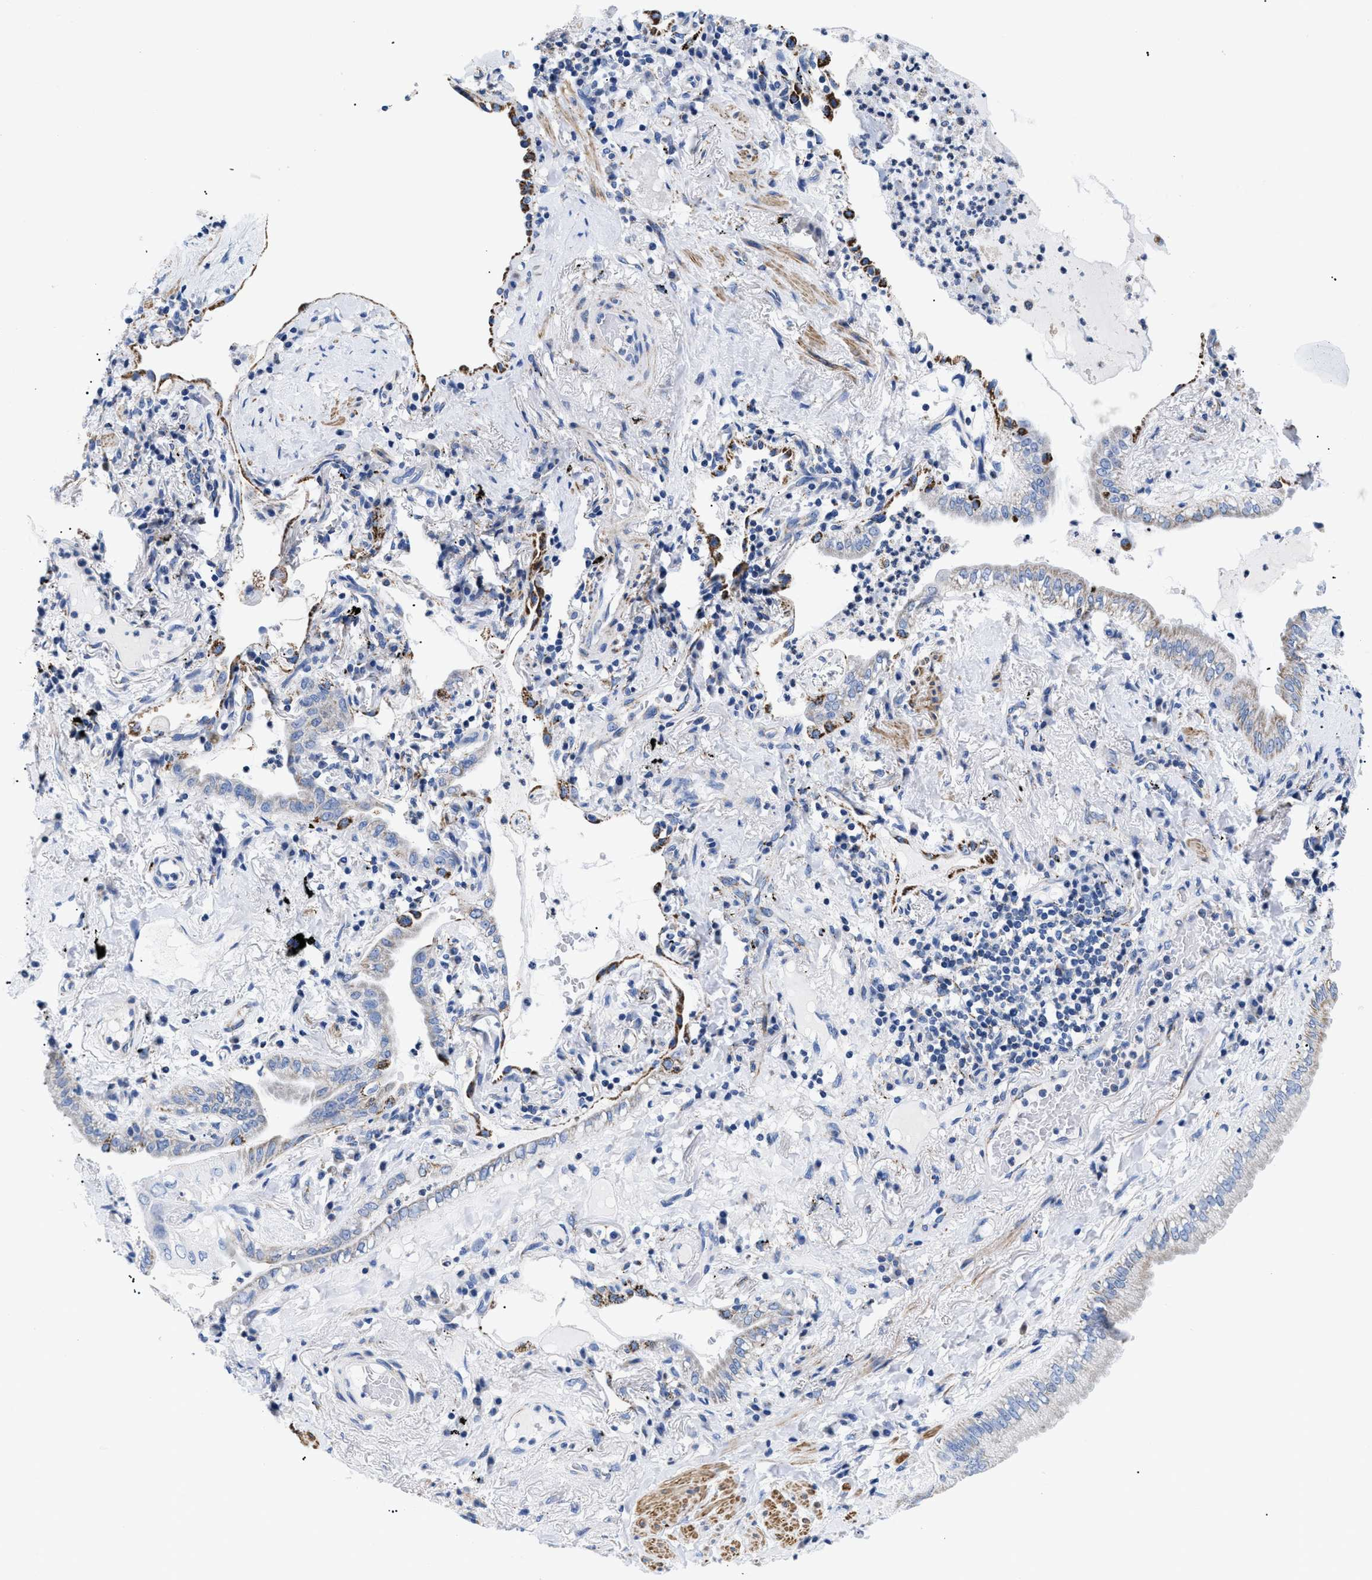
{"staining": {"intensity": "weak", "quantity": "<25%", "location": "cytoplasmic/membranous"}, "tissue": "lung cancer", "cell_type": "Tumor cells", "image_type": "cancer", "snomed": [{"axis": "morphology", "description": "Normal tissue, NOS"}, {"axis": "morphology", "description": "Adenocarcinoma, NOS"}, {"axis": "topography", "description": "Bronchus"}, {"axis": "topography", "description": "Lung"}], "caption": "Protein analysis of adenocarcinoma (lung) demonstrates no significant positivity in tumor cells.", "gene": "GPR149", "patient": {"sex": "female", "age": 70}}